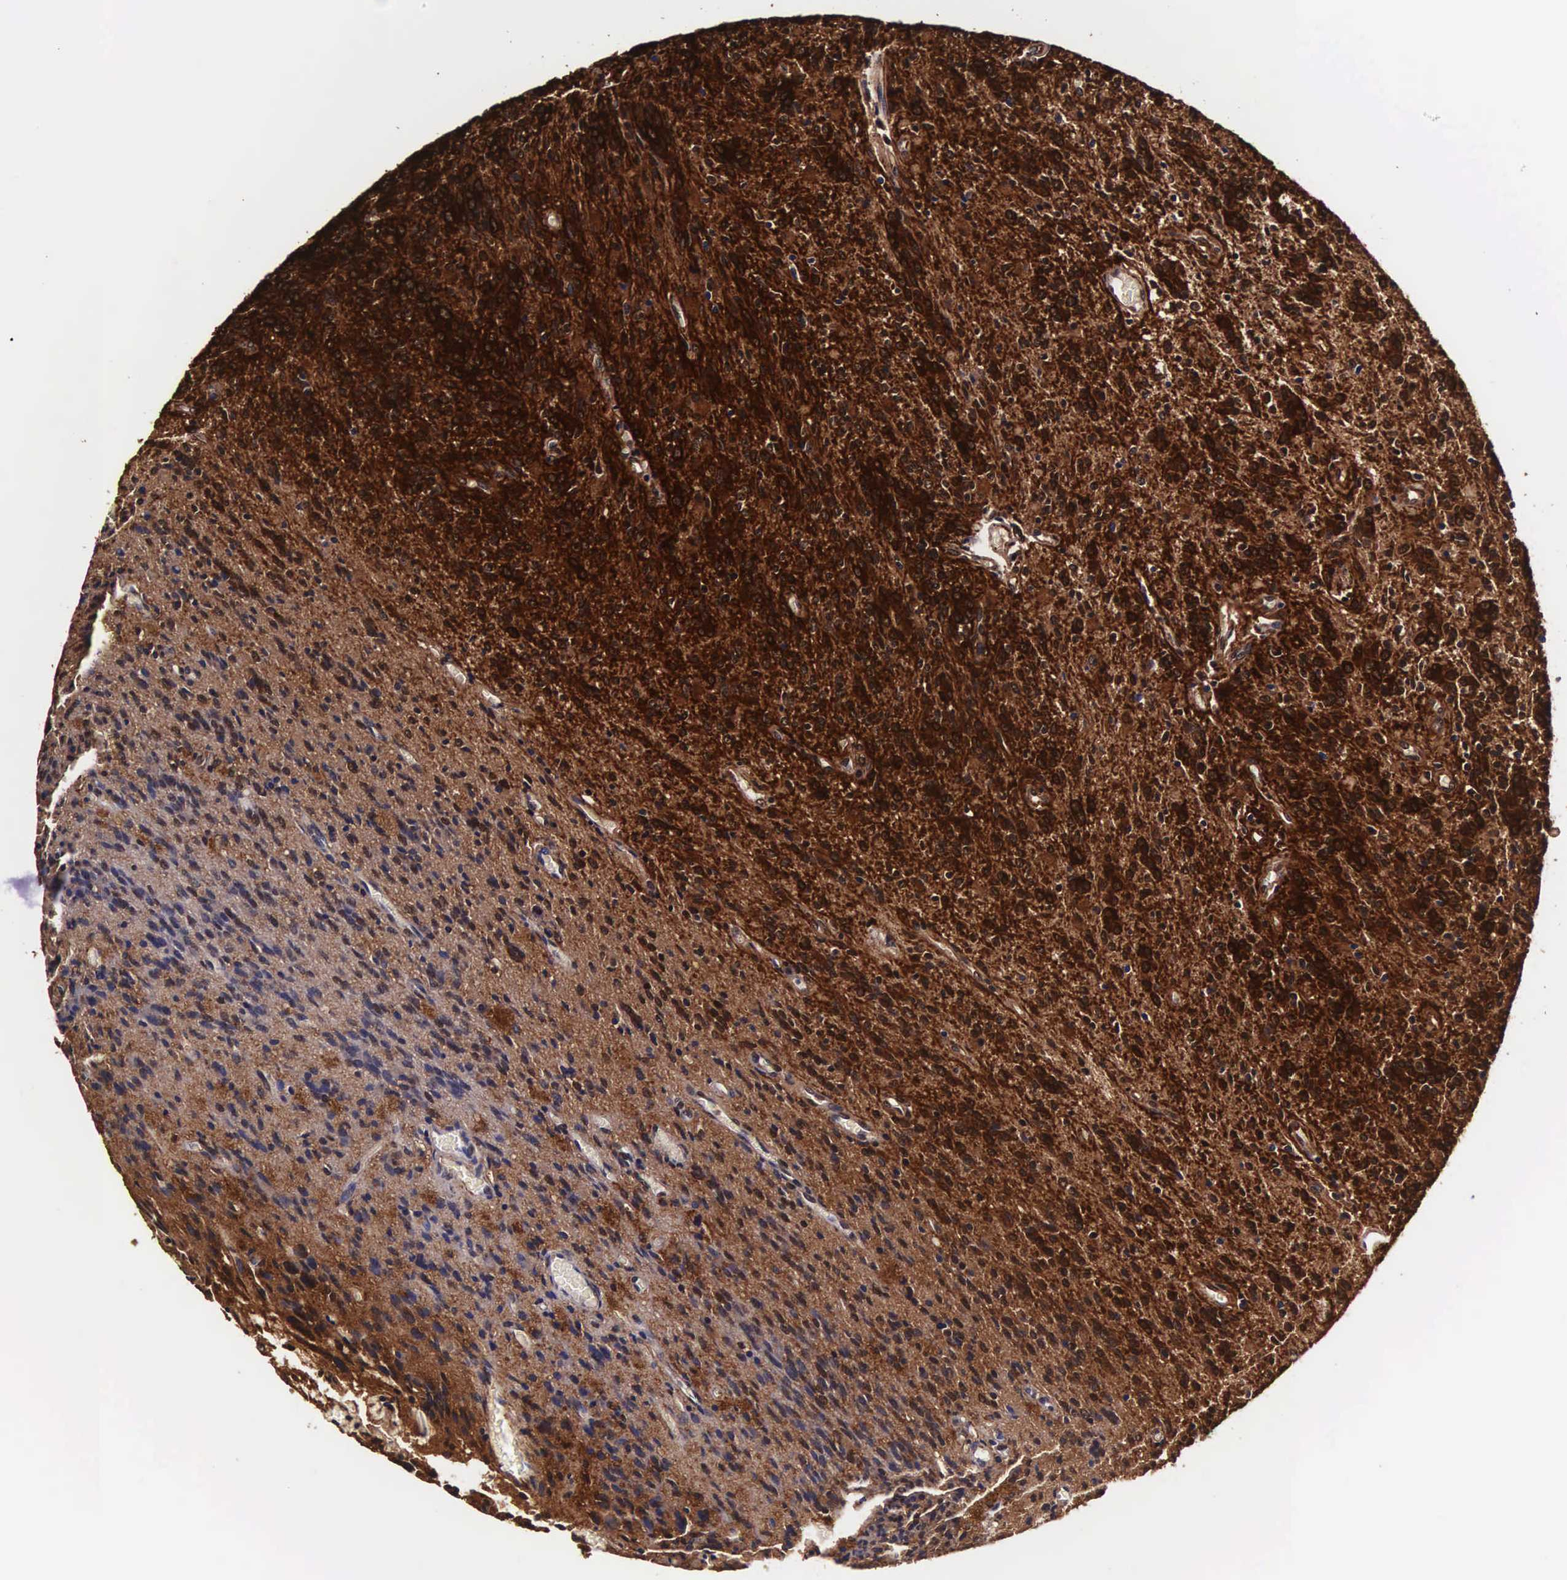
{"staining": {"intensity": "strong", "quantity": ">75%", "location": "cytoplasmic/membranous,nuclear"}, "tissue": "glioma", "cell_type": "Tumor cells", "image_type": "cancer", "snomed": [{"axis": "morphology", "description": "Glioma, malignant, Low grade"}, {"axis": "topography", "description": "Brain"}], "caption": "Strong cytoplasmic/membranous and nuclear expression for a protein is appreciated in approximately >75% of tumor cells of malignant low-grade glioma using immunohistochemistry (IHC).", "gene": "TECPR2", "patient": {"sex": "female", "age": 15}}